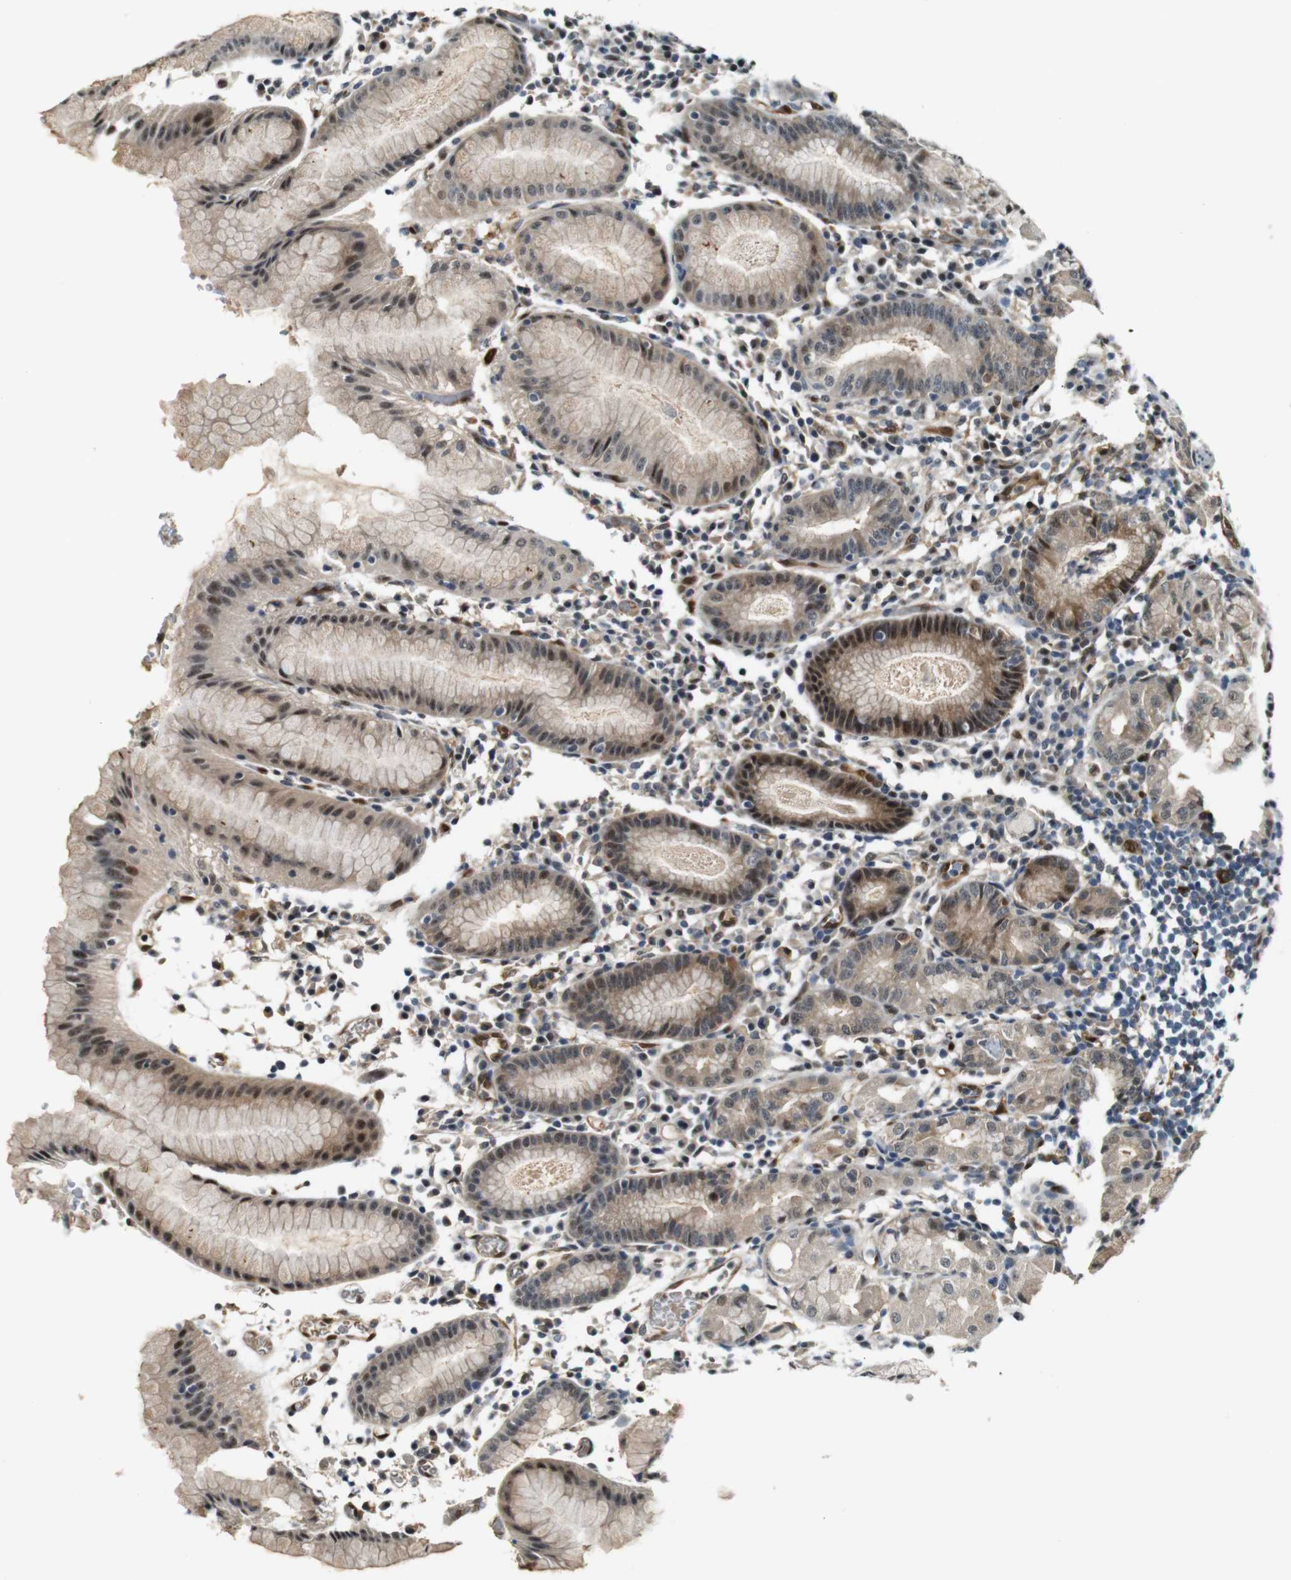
{"staining": {"intensity": "moderate", "quantity": "25%-75%", "location": "cytoplasmic/membranous,nuclear"}, "tissue": "stomach", "cell_type": "Glandular cells", "image_type": "normal", "snomed": [{"axis": "morphology", "description": "Normal tissue, NOS"}, {"axis": "topography", "description": "Stomach"}, {"axis": "topography", "description": "Stomach, lower"}], "caption": "Immunohistochemical staining of benign human stomach exhibits medium levels of moderate cytoplasmic/membranous,nuclear expression in about 25%-75% of glandular cells.", "gene": "LXN", "patient": {"sex": "female", "age": 75}}